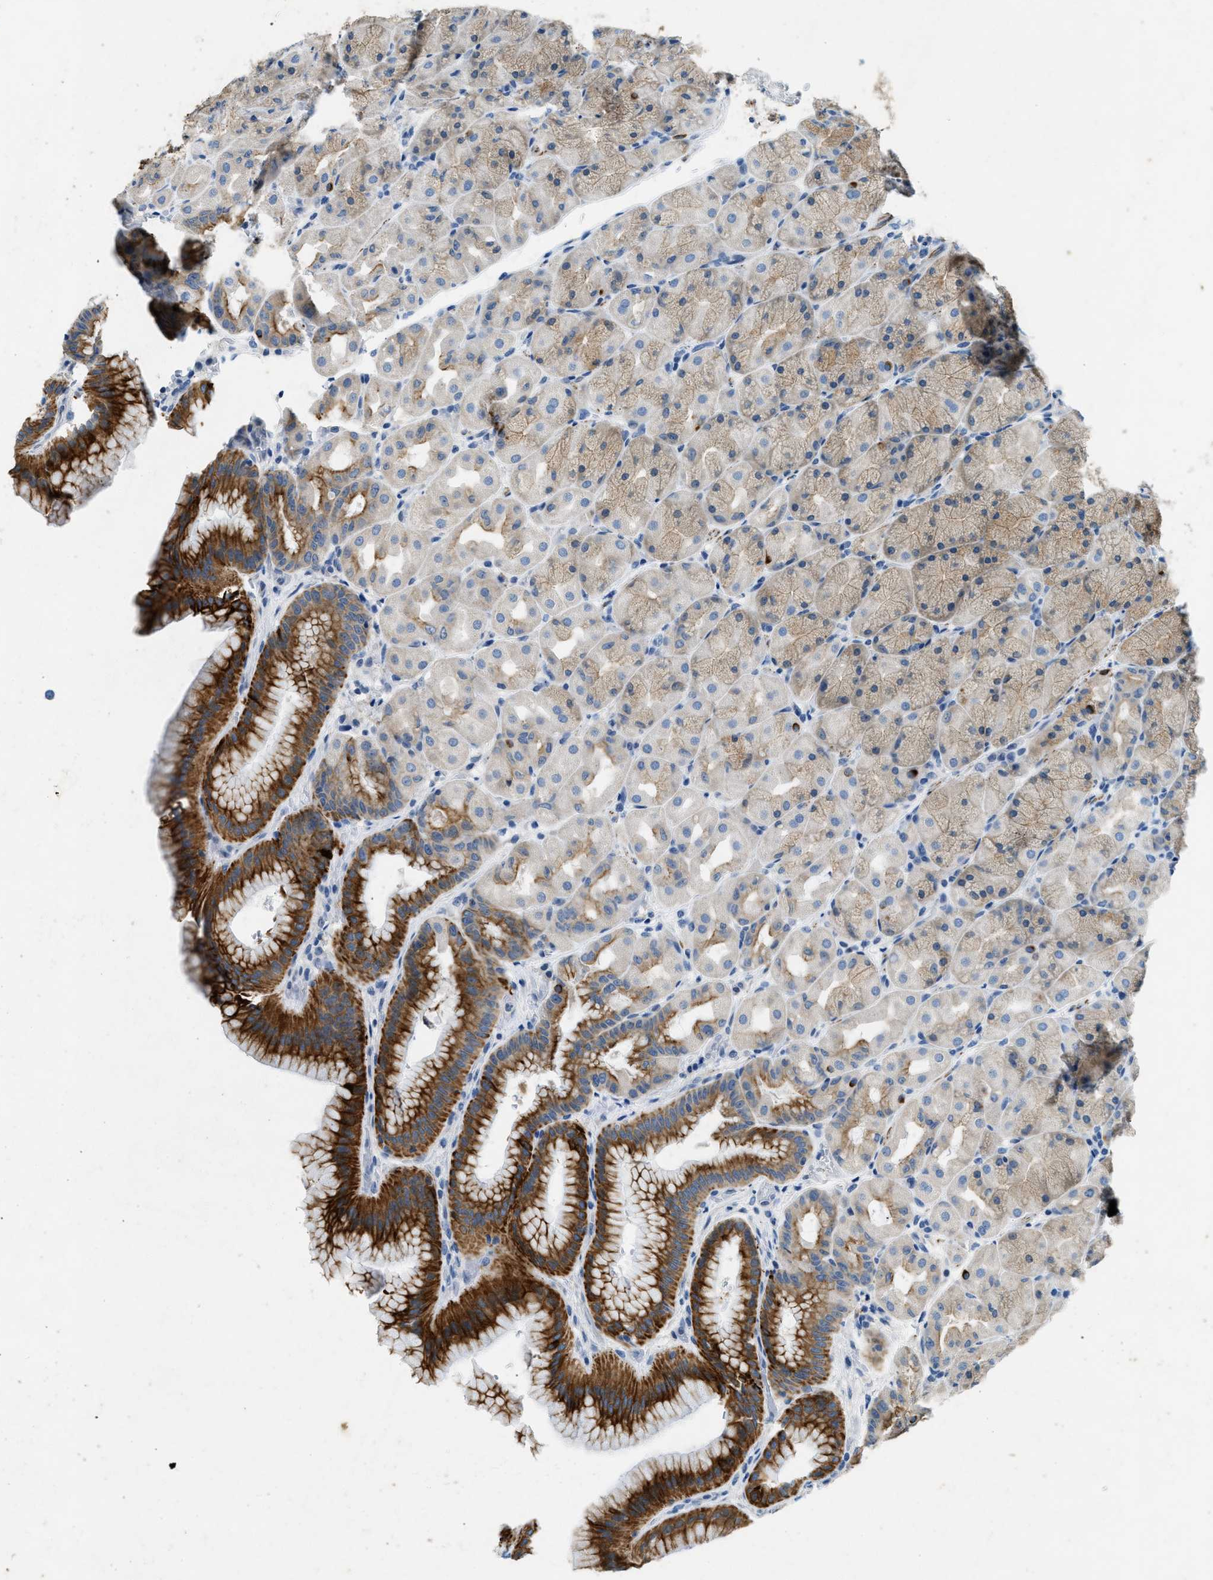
{"staining": {"intensity": "strong", "quantity": "25%-75%", "location": "cytoplasmic/membranous"}, "tissue": "stomach", "cell_type": "Glandular cells", "image_type": "normal", "snomed": [{"axis": "morphology", "description": "Normal tissue, NOS"}, {"axis": "morphology", "description": "Carcinoid, malignant, NOS"}, {"axis": "topography", "description": "Stomach, upper"}], "caption": "Stomach stained with immunohistochemistry reveals strong cytoplasmic/membranous expression in approximately 25%-75% of glandular cells.", "gene": "CFAP20", "patient": {"sex": "male", "age": 39}}